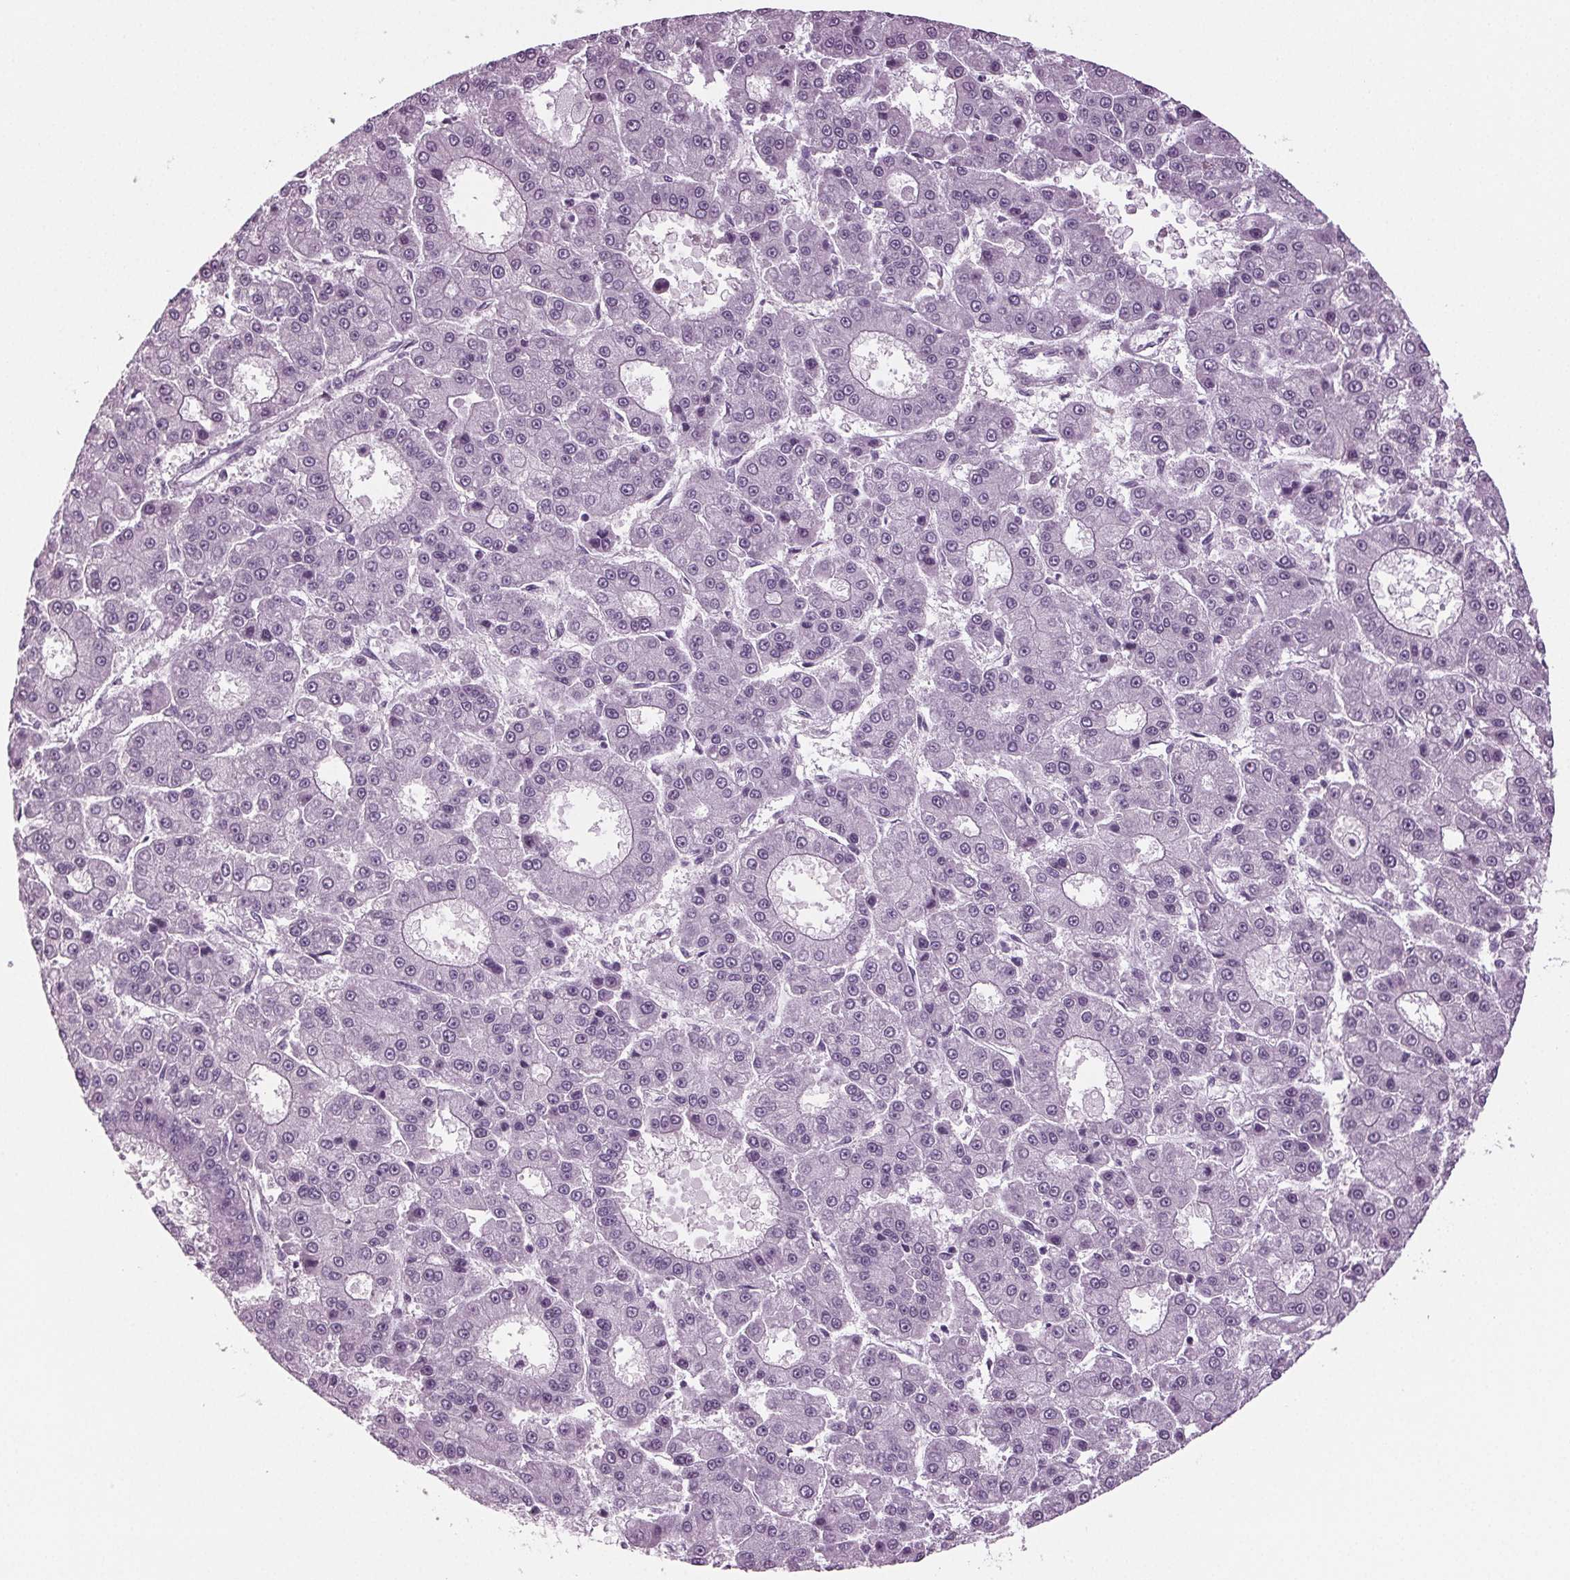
{"staining": {"intensity": "negative", "quantity": "none", "location": "none"}, "tissue": "liver cancer", "cell_type": "Tumor cells", "image_type": "cancer", "snomed": [{"axis": "morphology", "description": "Carcinoma, Hepatocellular, NOS"}, {"axis": "topography", "description": "Liver"}], "caption": "DAB immunohistochemical staining of human liver cancer (hepatocellular carcinoma) exhibits no significant positivity in tumor cells.", "gene": "BHLHE22", "patient": {"sex": "male", "age": 70}}